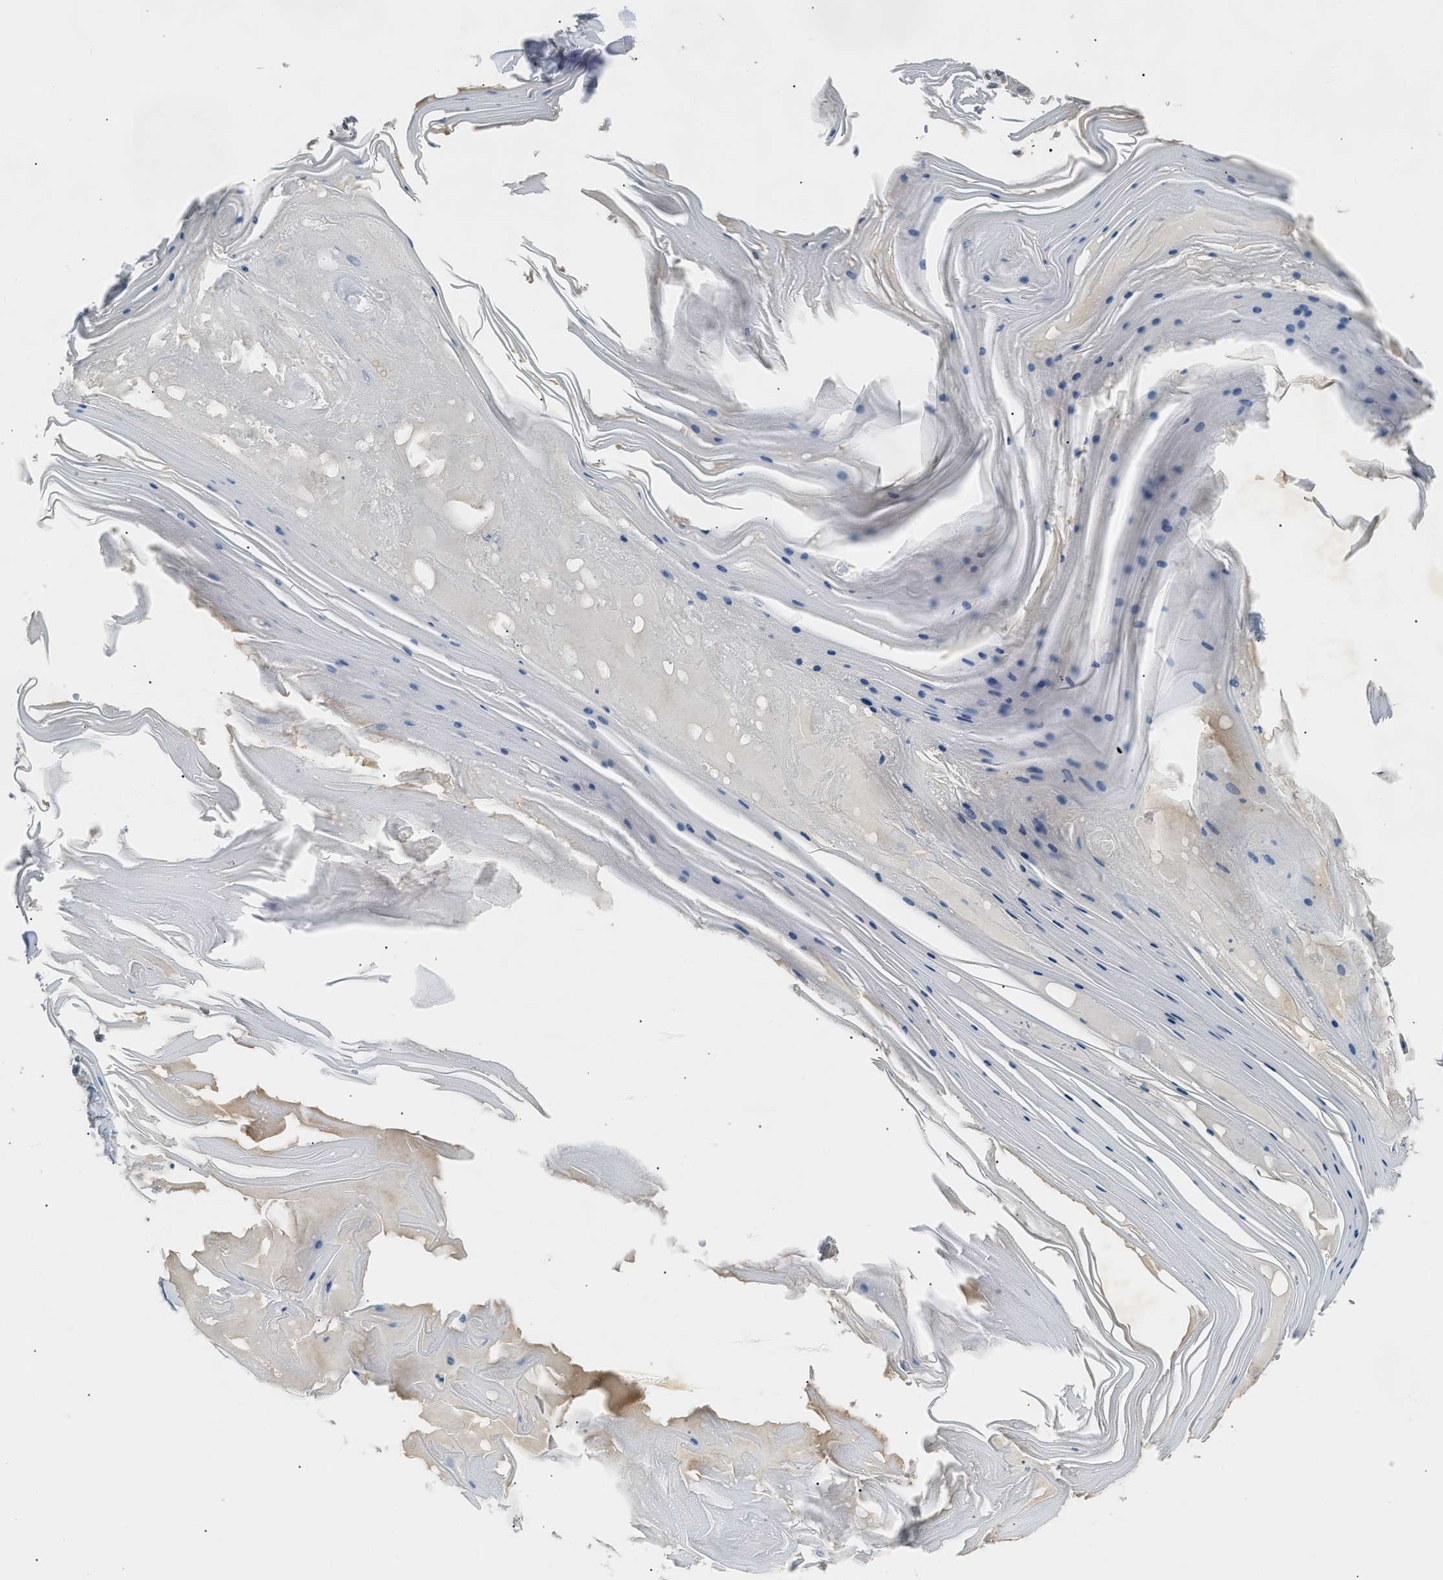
{"staining": {"intensity": "negative", "quantity": "none", "location": "none"}, "tissue": "skin cancer", "cell_type": "Tumor cells", "image_type": "cancer", "snomed": [{"axis": "morphology", "description": "Squamous cell carcinoma, NOS"}, {"axis": "topography", "description": "Skin"}], "caption": "Tumor cells are negative for protein expression in human skin cancer.", "gene": "INHA", "patient": {"sex": "male", "age": 74}}